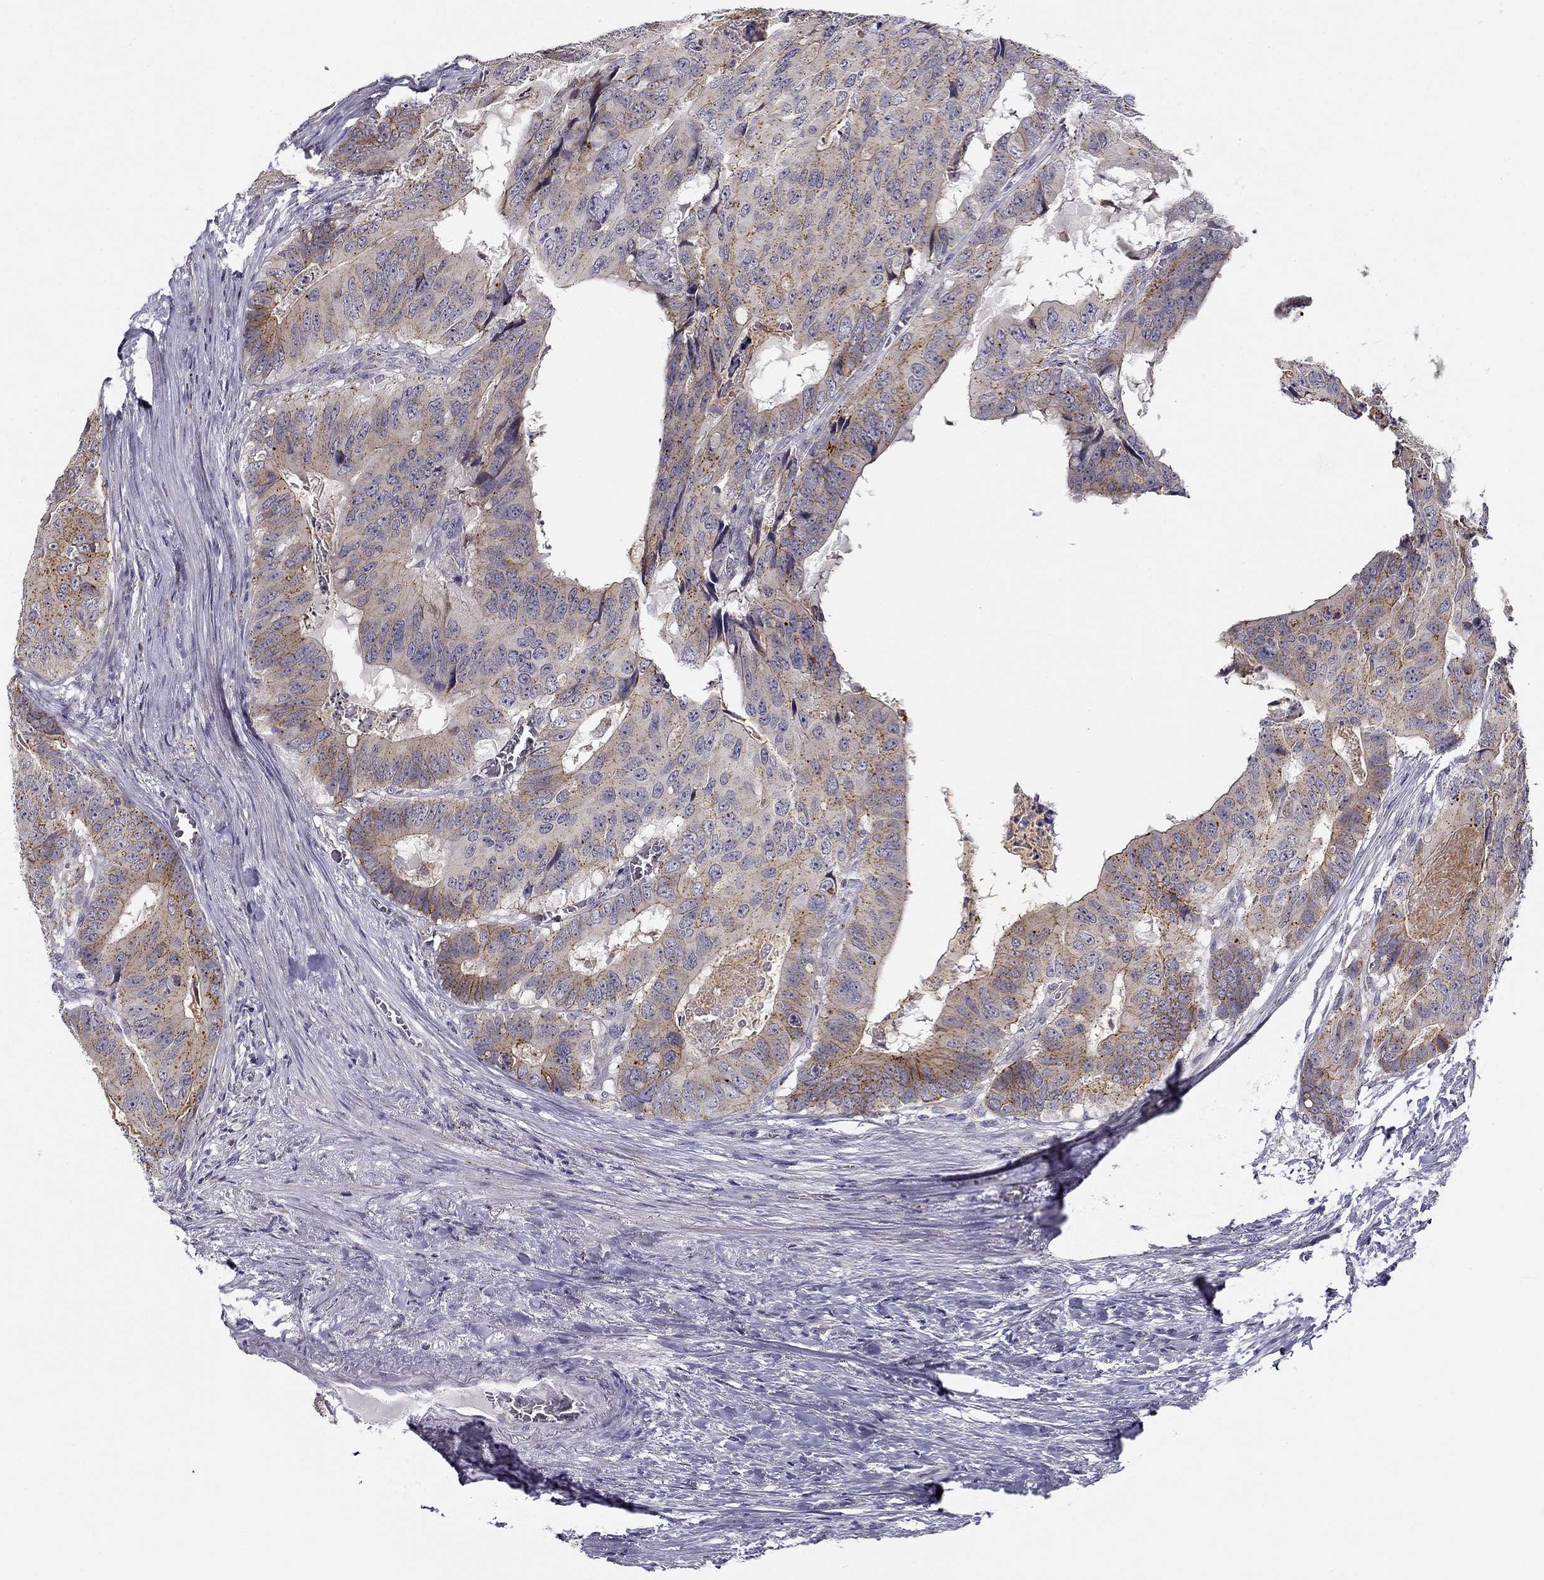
{"staining": {"intensity": "strong", "quantity": "<25%", "location": "cytoplasmic/membranous"}, "tissue": "colorectal cancer", "cell_type": "Tumor cells", "image_type": "cancer", "snomed": [{"axis": "morphology", "description": "Adenocarcinoma, NOS"}, {"axis": "topography", "description": "Colon"}], "caption": "This image displays immunohistochemistry staining of human colorectal adenocarcinoma, with medium strong cytoplasmic/membranous expression in approximately <25% of tumor cells.", "gene": "CNR1", "patient": {"sex": "male", "age": 79}}